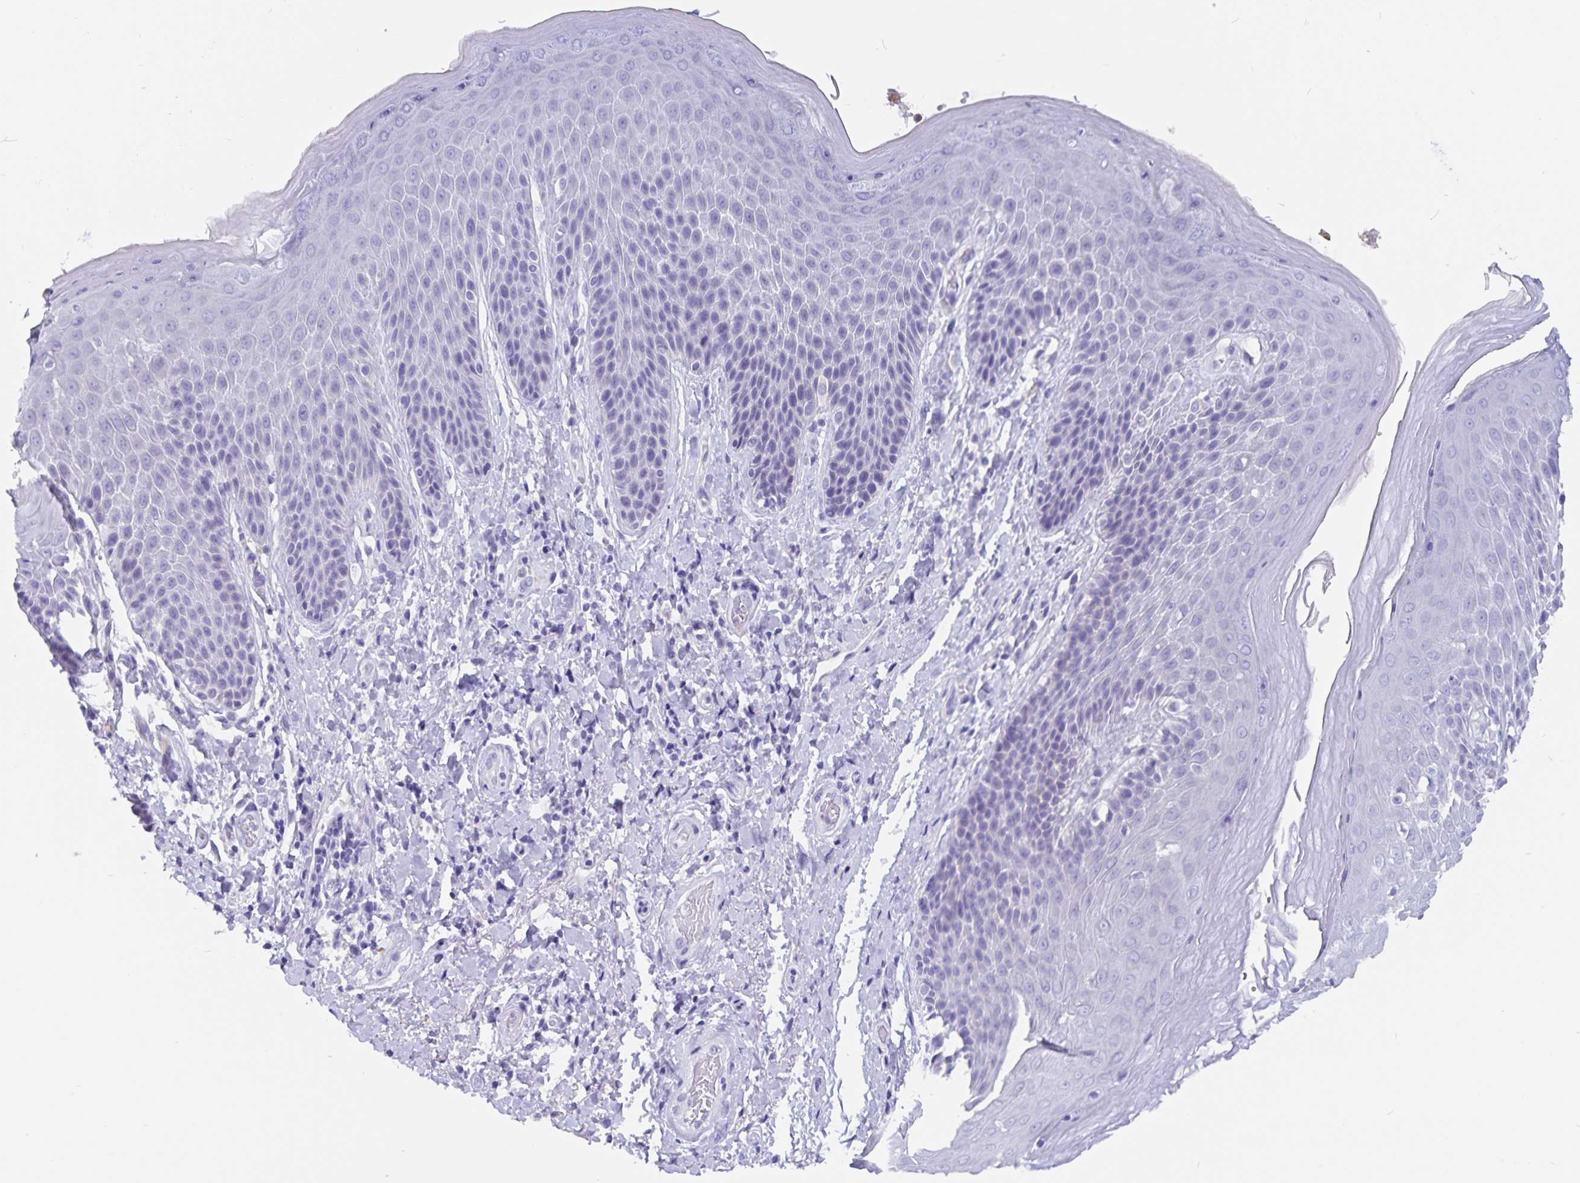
{"staining": {"intensity": "negative", "quantity": "none", "location": "none"}, "tissue": "skin", "cell_type": "Epidermal cells", "image_type": "normal", "snomed": [{"axis": "morphology", "description": "Normal tissue, NOS"}, {"axis": "topography", "description": "Anal"}, {"axis": "topography", "description": "Peripheral nerve tissue"}], "caption": "Normal skin was stained to show a protein in brown. There is no significant expression in epidermal cells.", "gene": "SNTN", "patient": {"sex": "male", "age": 51}}